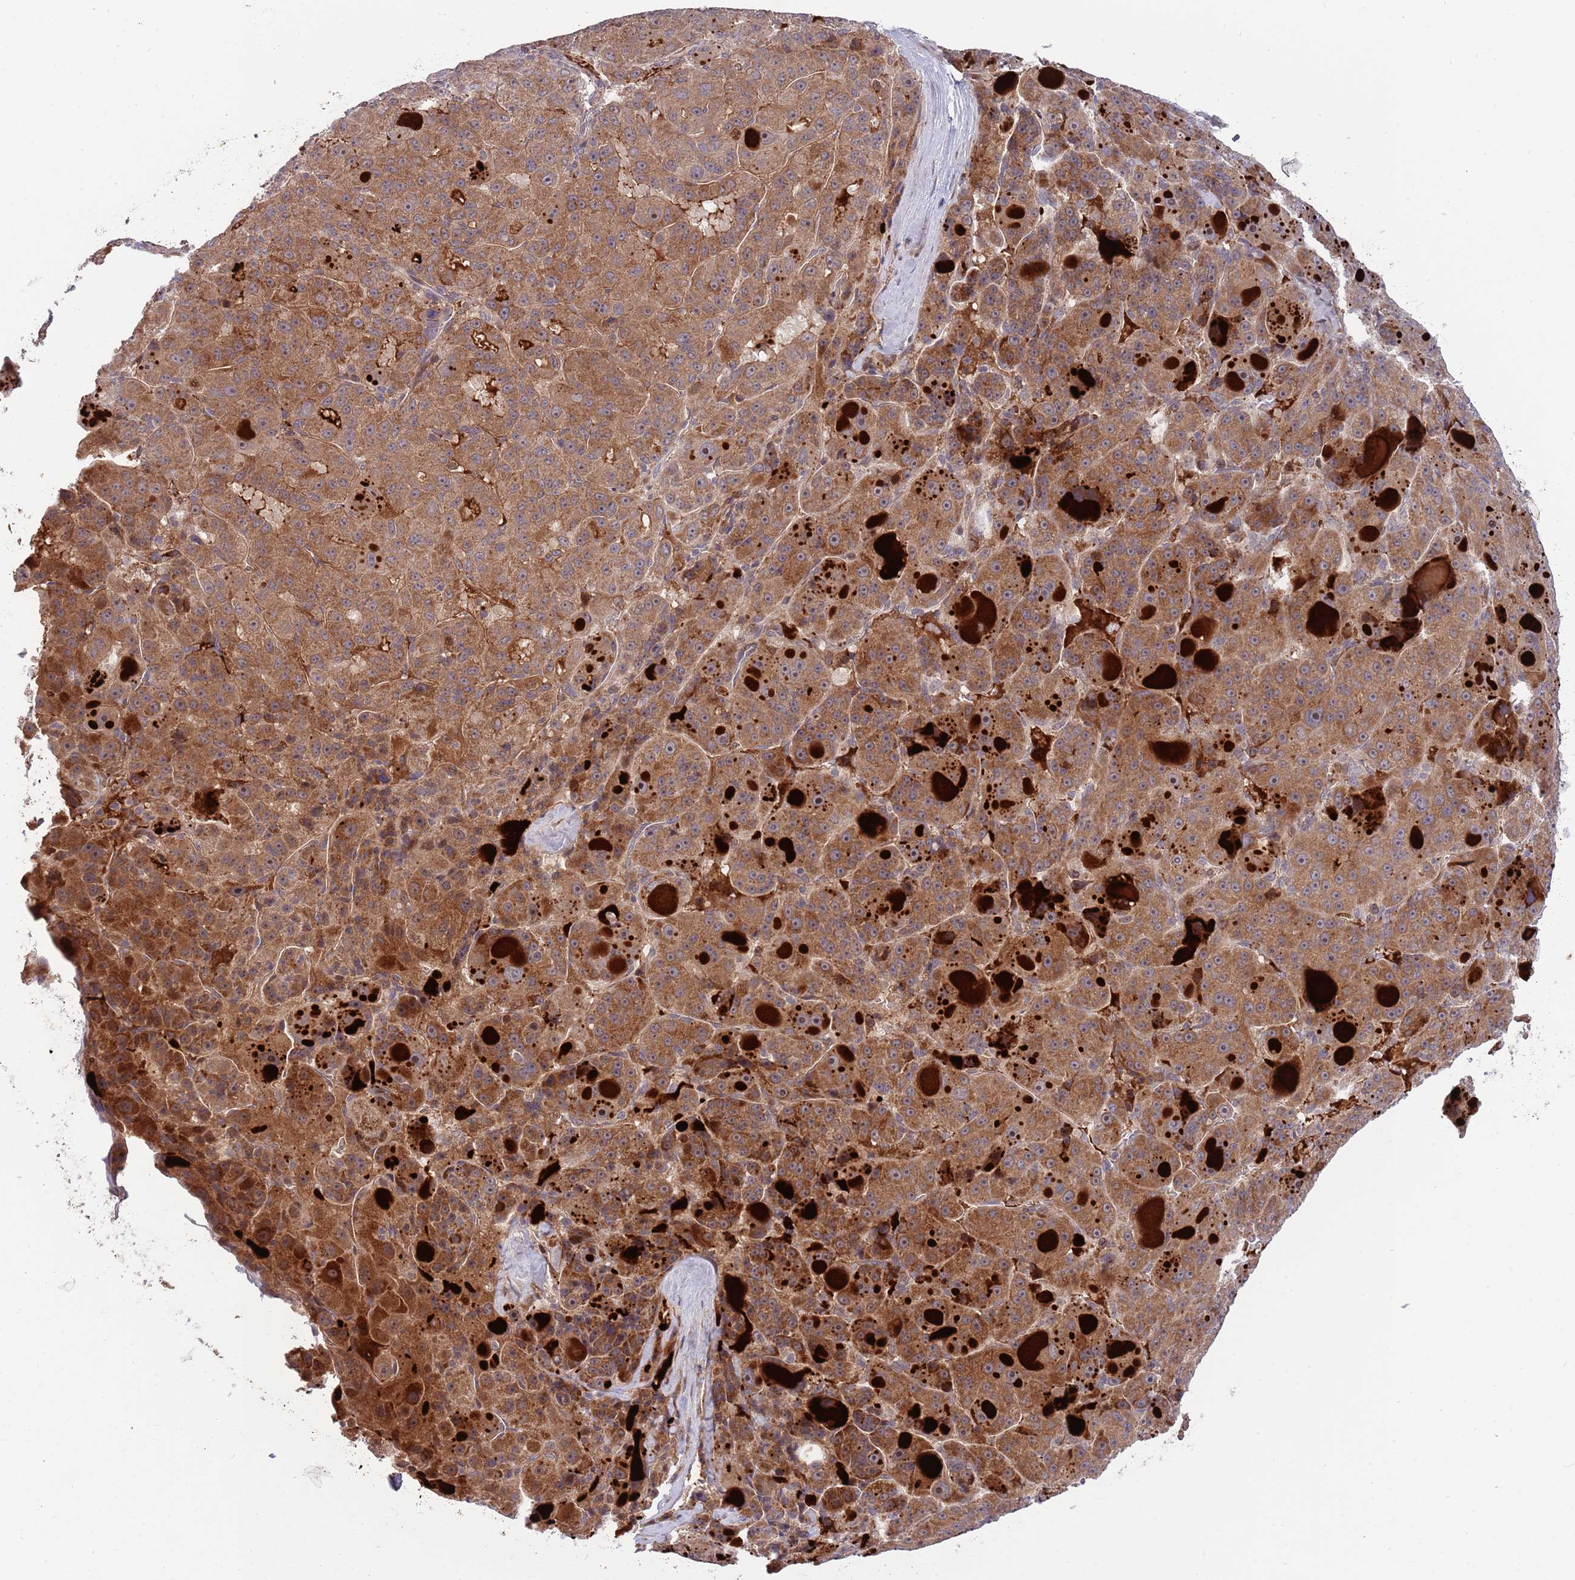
{"staining": {"intensity": "strong", "quantity": ">75%", "location": "cytoplasmic/membranous,nuclear"}, "tissue": "liver cancer", "cell_type": "Tumor cells", "image_type": "cancer", "snomed": [{"axis": "morphology", "description": "Carcinoma, Hepatocellular, NOS"}, {"axis": "topography", "description": "Liver"}], "caption": "Liver cancer (hepatocellular carcinoma) was stained to show a protein in brown. There is high levels of strong cytoplasmic/membranous and nuclear expression in about >75% of tumor cells.", "gene": "NT5DC4", "patient": {"sex": "male", "age": 76}}